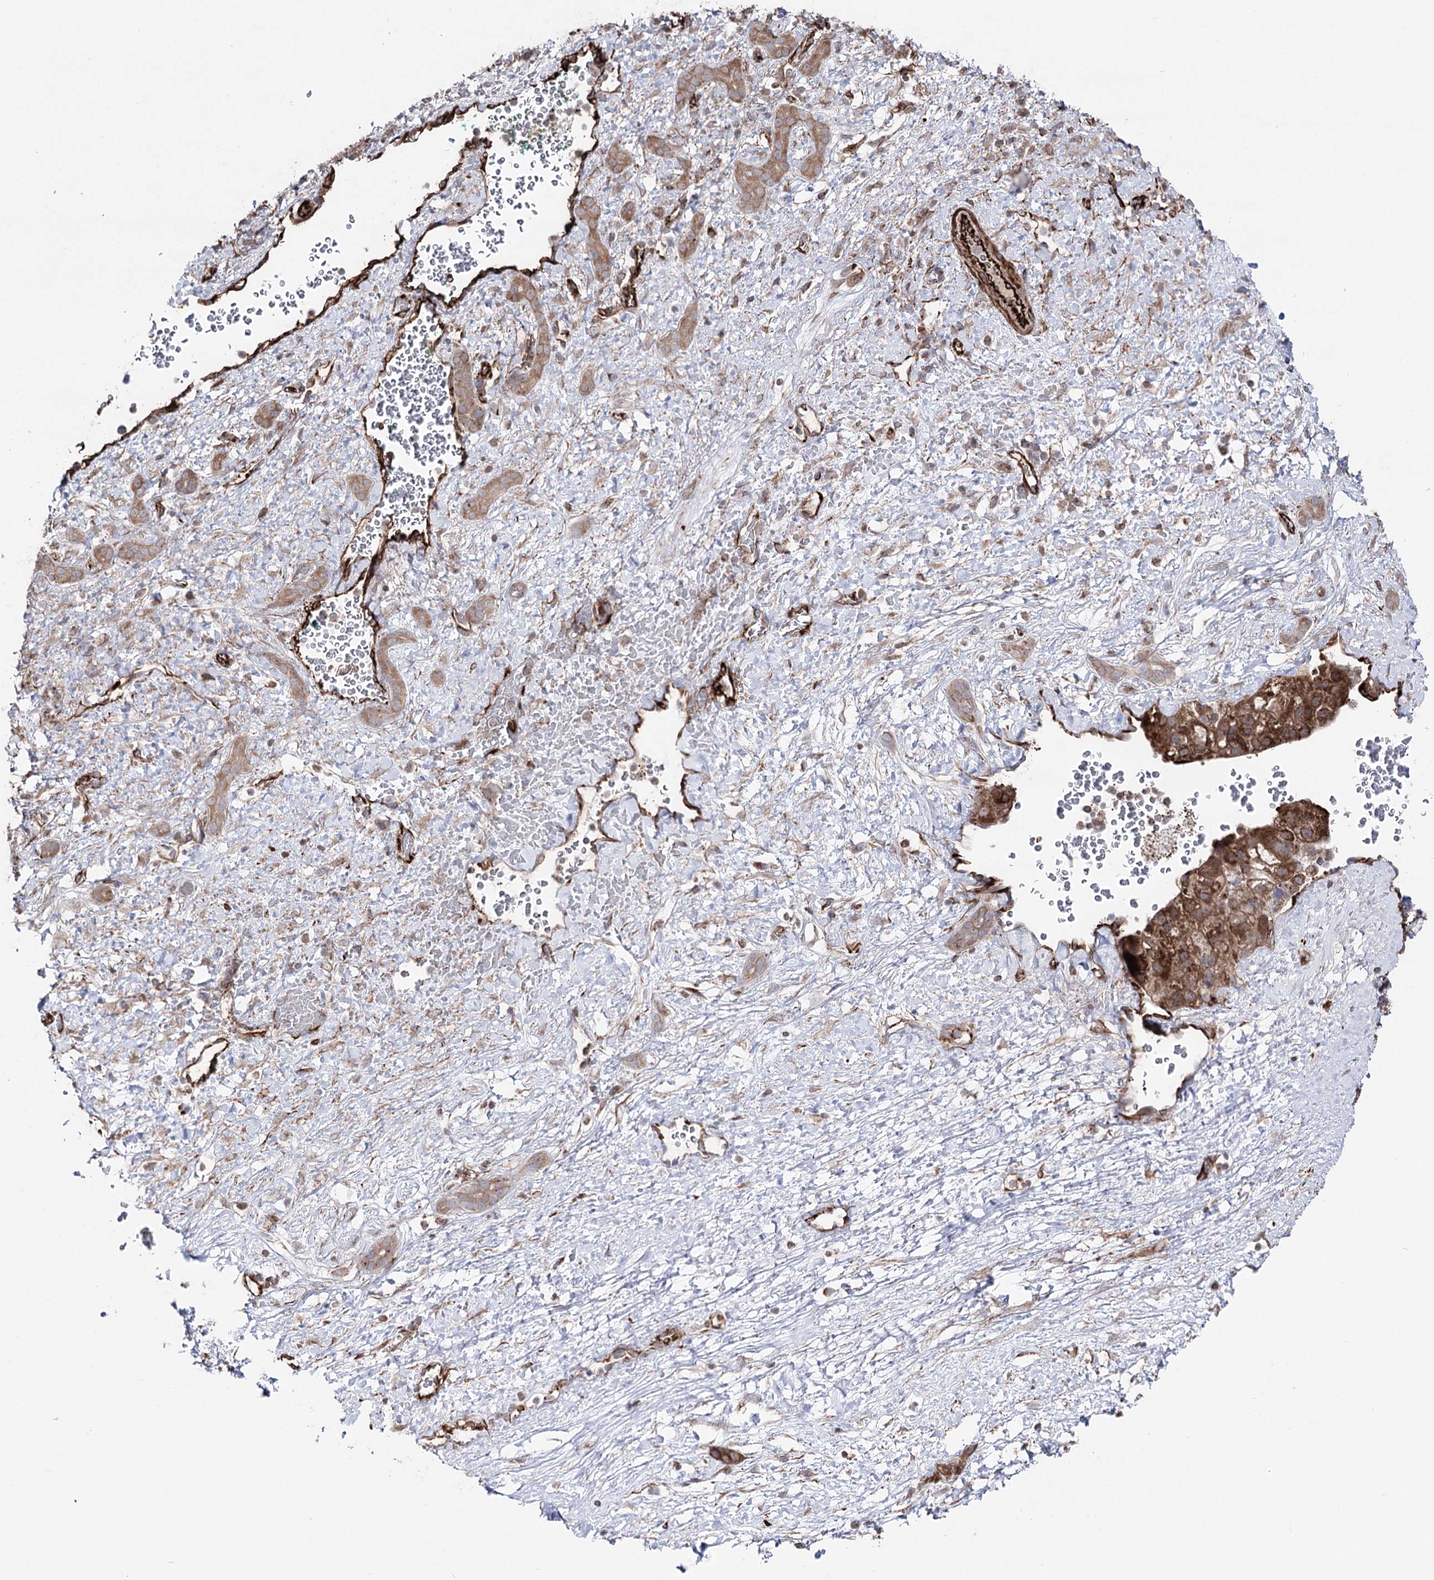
{"staining": {"intensity": "moderate", "quantity": ">75%", "location": "cytoplasmic/membranous"}, "tissue": "liver cancer", "cell_type": "Tumor cells", "image_type": "cancer", "snomed": [{"axis": "morphology", "description": "Normal tissue, NOS"}, {"axis": "morphology", "description": "Carcinoma, Hepatocellular, NOS"}, {"axis": "topography", "description": "Liver"}], "caption": "Immunohistochemistry (IHC) of human hepatocellular carcinoma (liver) demonstrates medium levels of moderate cytoplasmic/membranous positivity in about >75% of tumor cells.", "gene": "MIB1", "patient": {"sex": "male", "age": 57}}